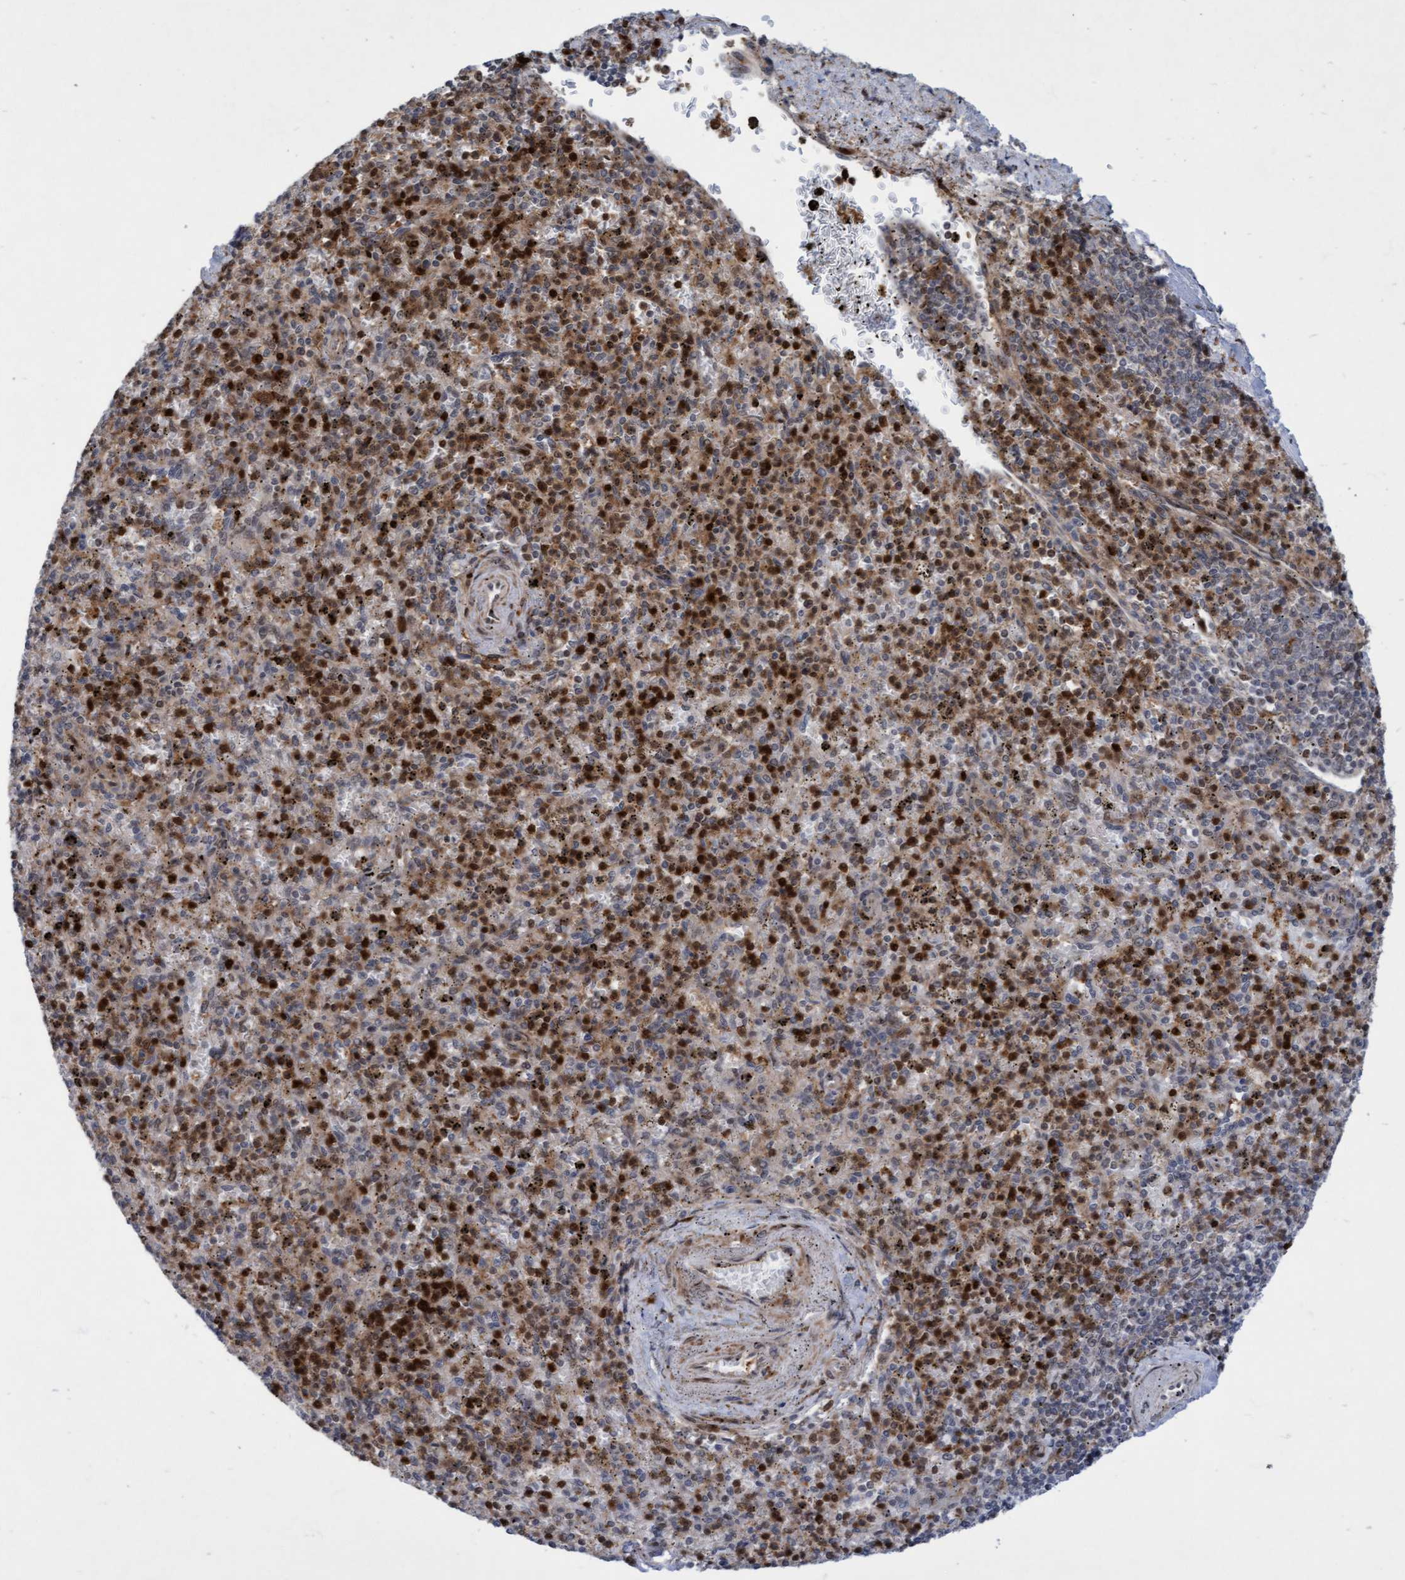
{"staining": {"intensity": "strong", "quantity": "25%-75%", "location": "cytoplasmic/membranous,nuclear"}, "tissue": "spleen", "cell_type": "Cells in red pulp", "image_type": "normal", "snomed": [{"axis": "morphology", "description": "Normal tissue, NOS"}, {"axis": "topography", "description": "Spleen"}], "caption": "Immunohistochemistry (IHC) photomicrograph of benign spleen: human spleen stained using immunohistochemistry (IHC) demonstrates high levels of strong protein expression localized specifically in the cytoplasmic/membranous,nuclear of cells in red pulp, appearing as a cytoplasmic/membranous,nuclear brown color.", "gene": "RAP1GAP2", "patient": {"sex": "male", "age": 72}}